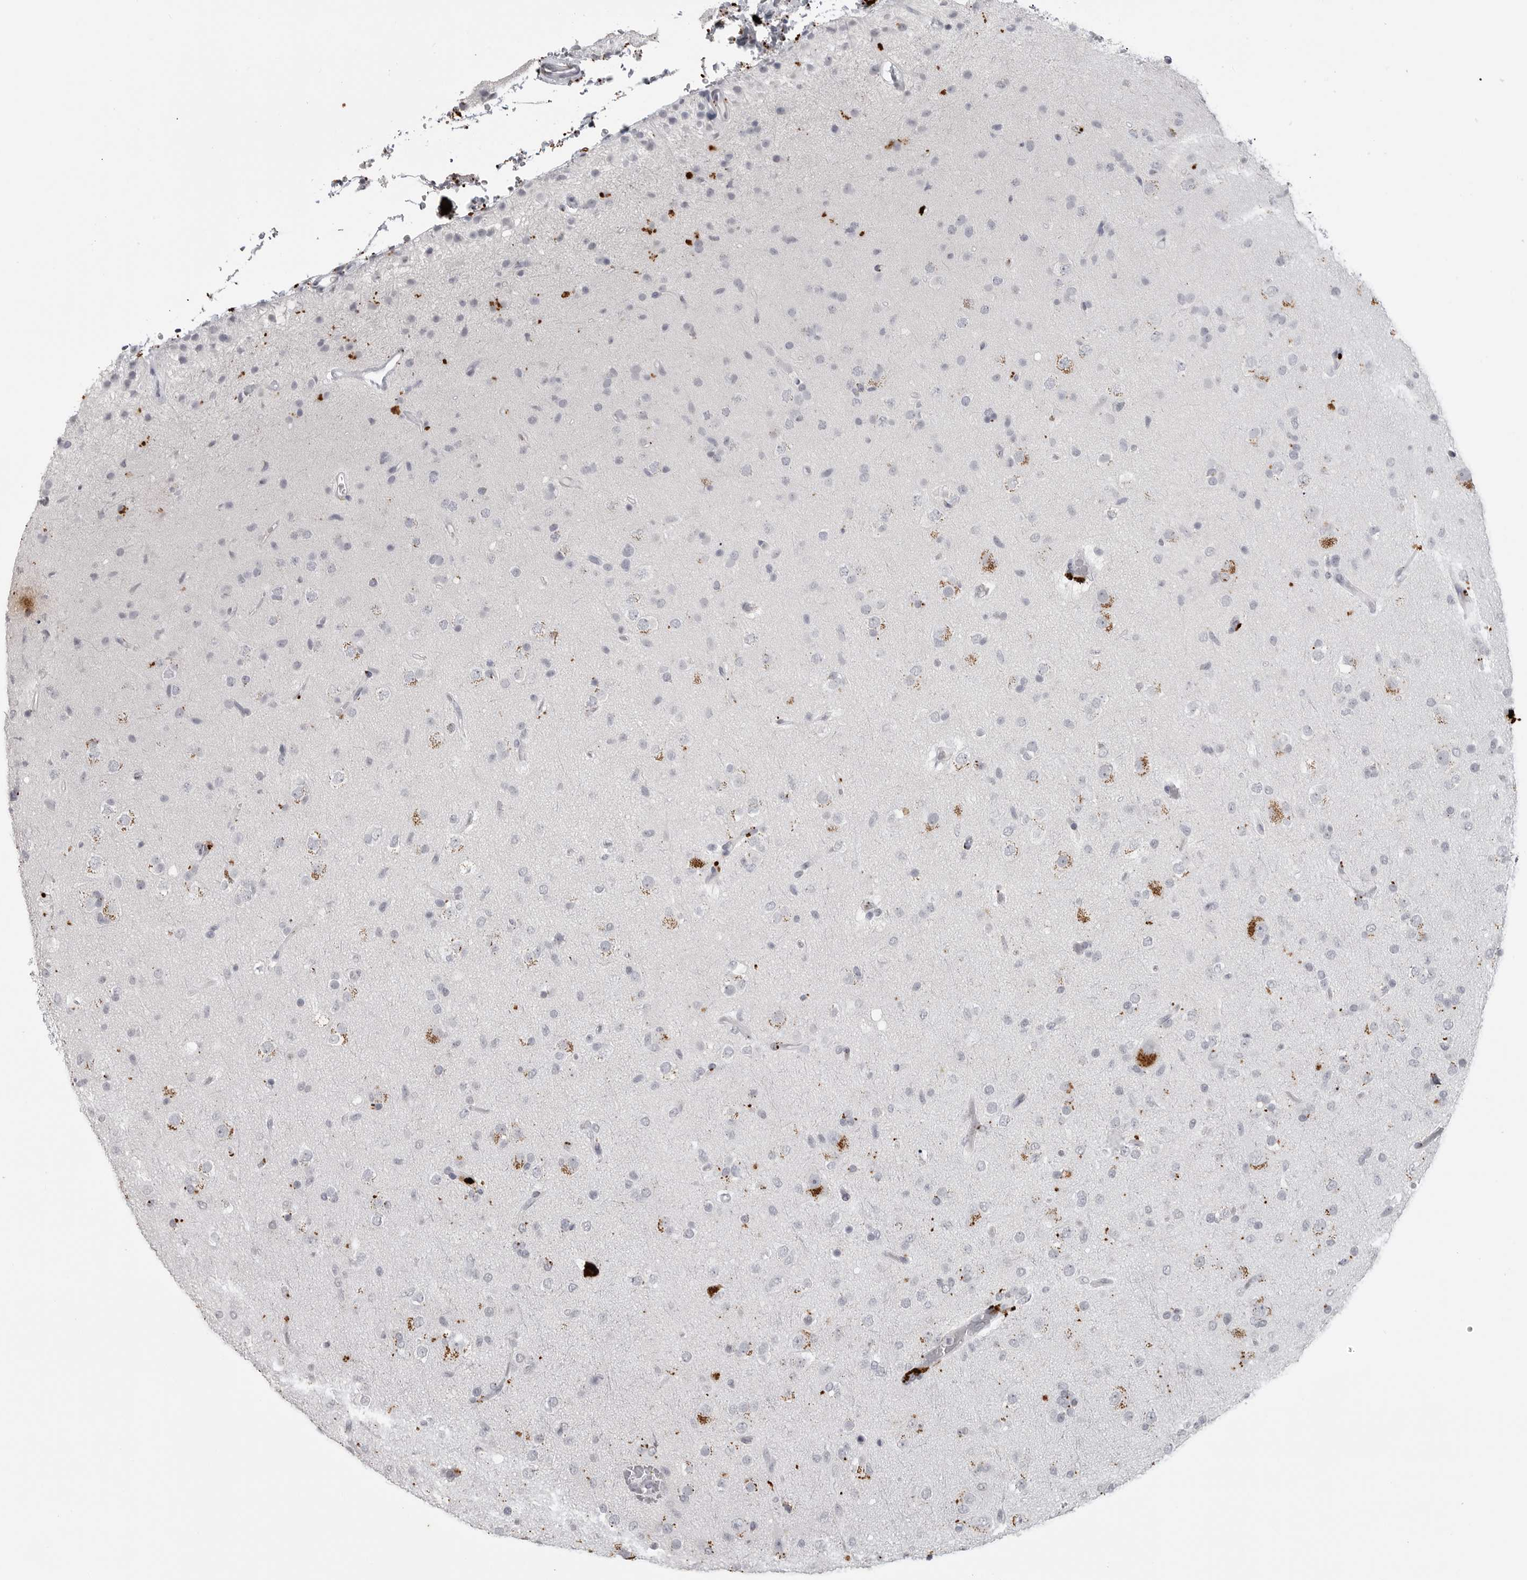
{"staining": {"intensity": "moderate", "quantity": "<25%", "location": "cytoplasmic/membranous"}, "tissue": "glioma", "cell_type": "Tumor cells", "image_type": "cancer", "snomed": [{"axis": "morphology", "description": "Glioma, malignant, Low grade"}, {"axis": "topography", "description": "Brain"}], "caption": "Human glioma stained for a protein (brown) reveals moderate cytoplasmic/membranous positive staining in approximately <25% of tumor cells.", "gene": "PRSS1", "patient": {"sex": "male", "age": 65}}